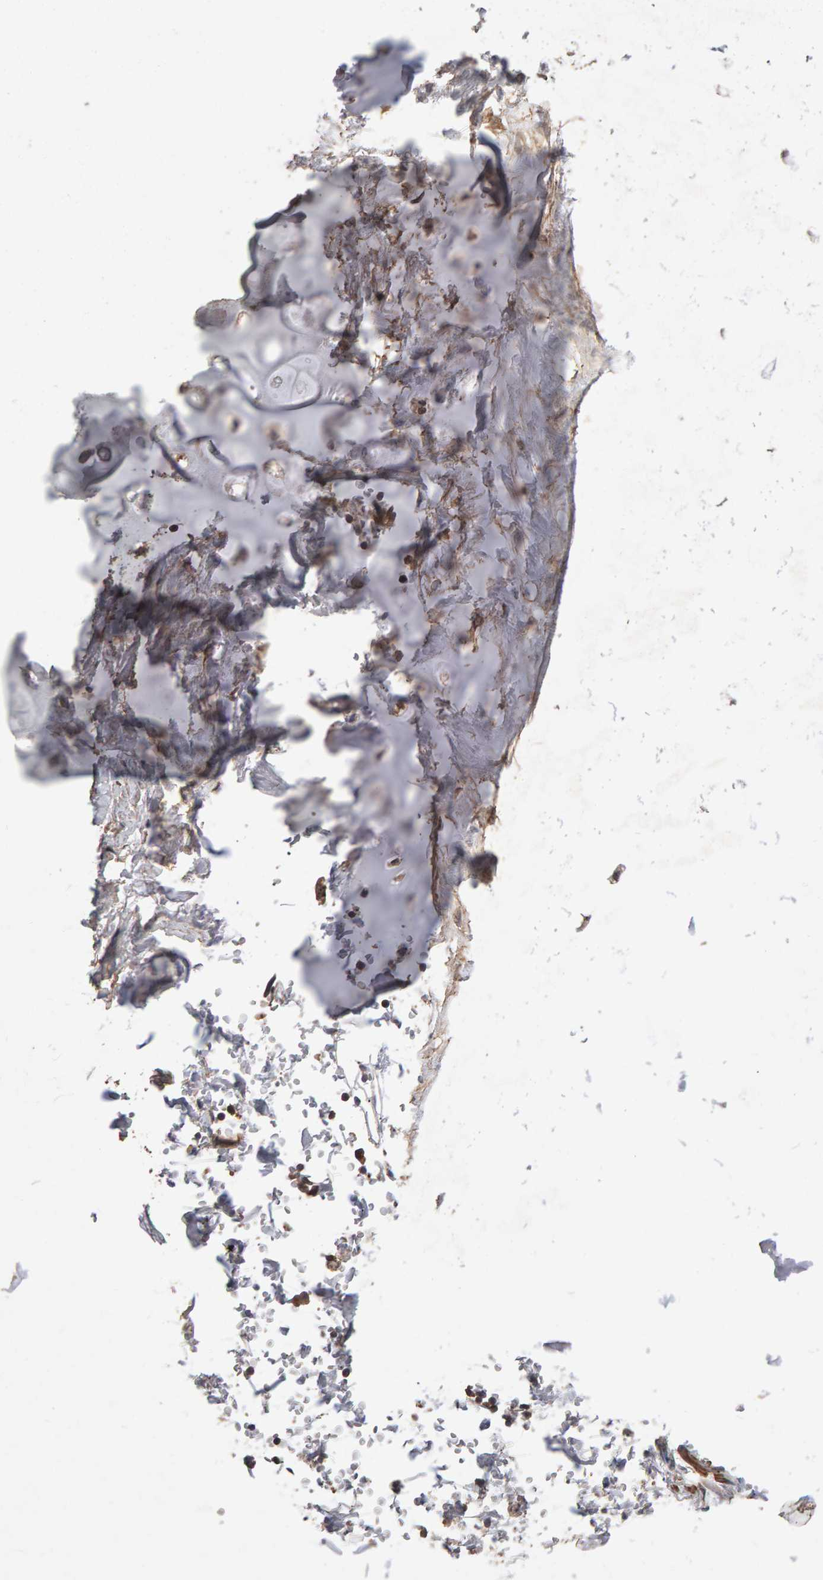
{"staining": {"intensity": "weak", "quantity": "25%-75%", "location": "cytoplasmic/membranous"}, "tissue": "adipose tissue", "cell_type": "Adipocytes", "image_type": "normal", "snomed": [{"axis": "morphology", "description": "Normal tissue, NOS"}, {"axis": "topography", "description": "Cartilage tissue"}, {"axis": "topography", "description": "Lung"}], "caption": "Benign adipose tissue was stained to show a protein in brown. There is low levels of weak cytoplasmic/membranous staining in about 25%-75% of adipocytes. (brown staining indicates protein expression, while blue staining denotes nuclei).", "gene": "SCRIB", "patient": {"sex": "female", "age": 77}}